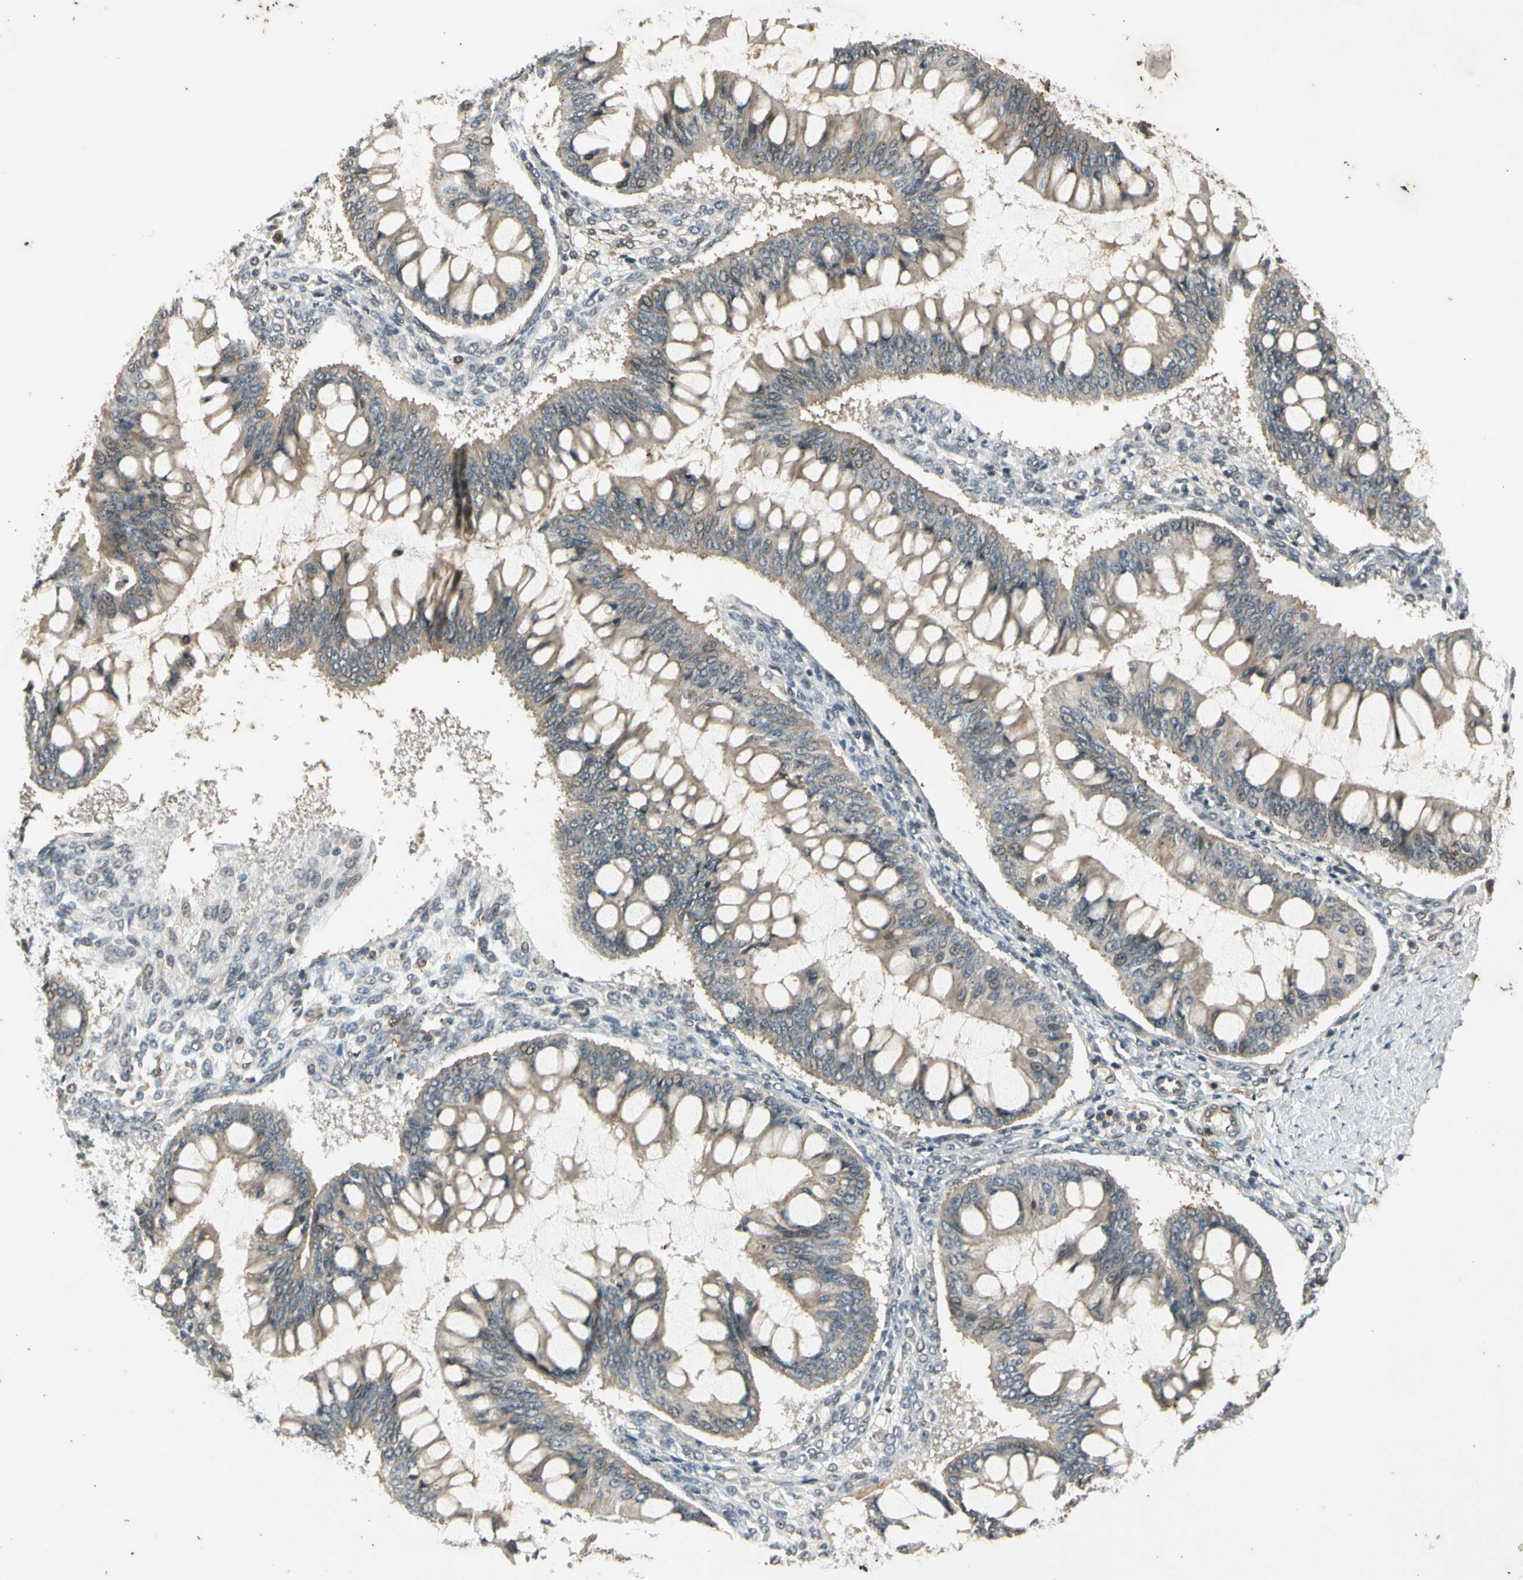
{"staining": {"intensity": "weak", "quantity": ">75%", "location": "cytoplasmic/membranous"}, "tissue": "ovarian cancer", "cell_type": "Tumor cells", "image_type": "cancer", "snomed": [{"axis": "morphology", "description": "Cystadenocarcinoma, mucinous, NOS"}, {"axis": "topography", "description": "Ovary"}], "caption": "DAB immunohistochemical staining of ovarian cancer (mucinous cystadenocarcinoma) reveals weak cytoplasmic/membranous protein staining in about >75% of tumor cells. (brown staining indicates protein expression, while blue staining denotes nuclei).", "gene": "EFNB2", "patient": {"sex": "female", "age": 73}}